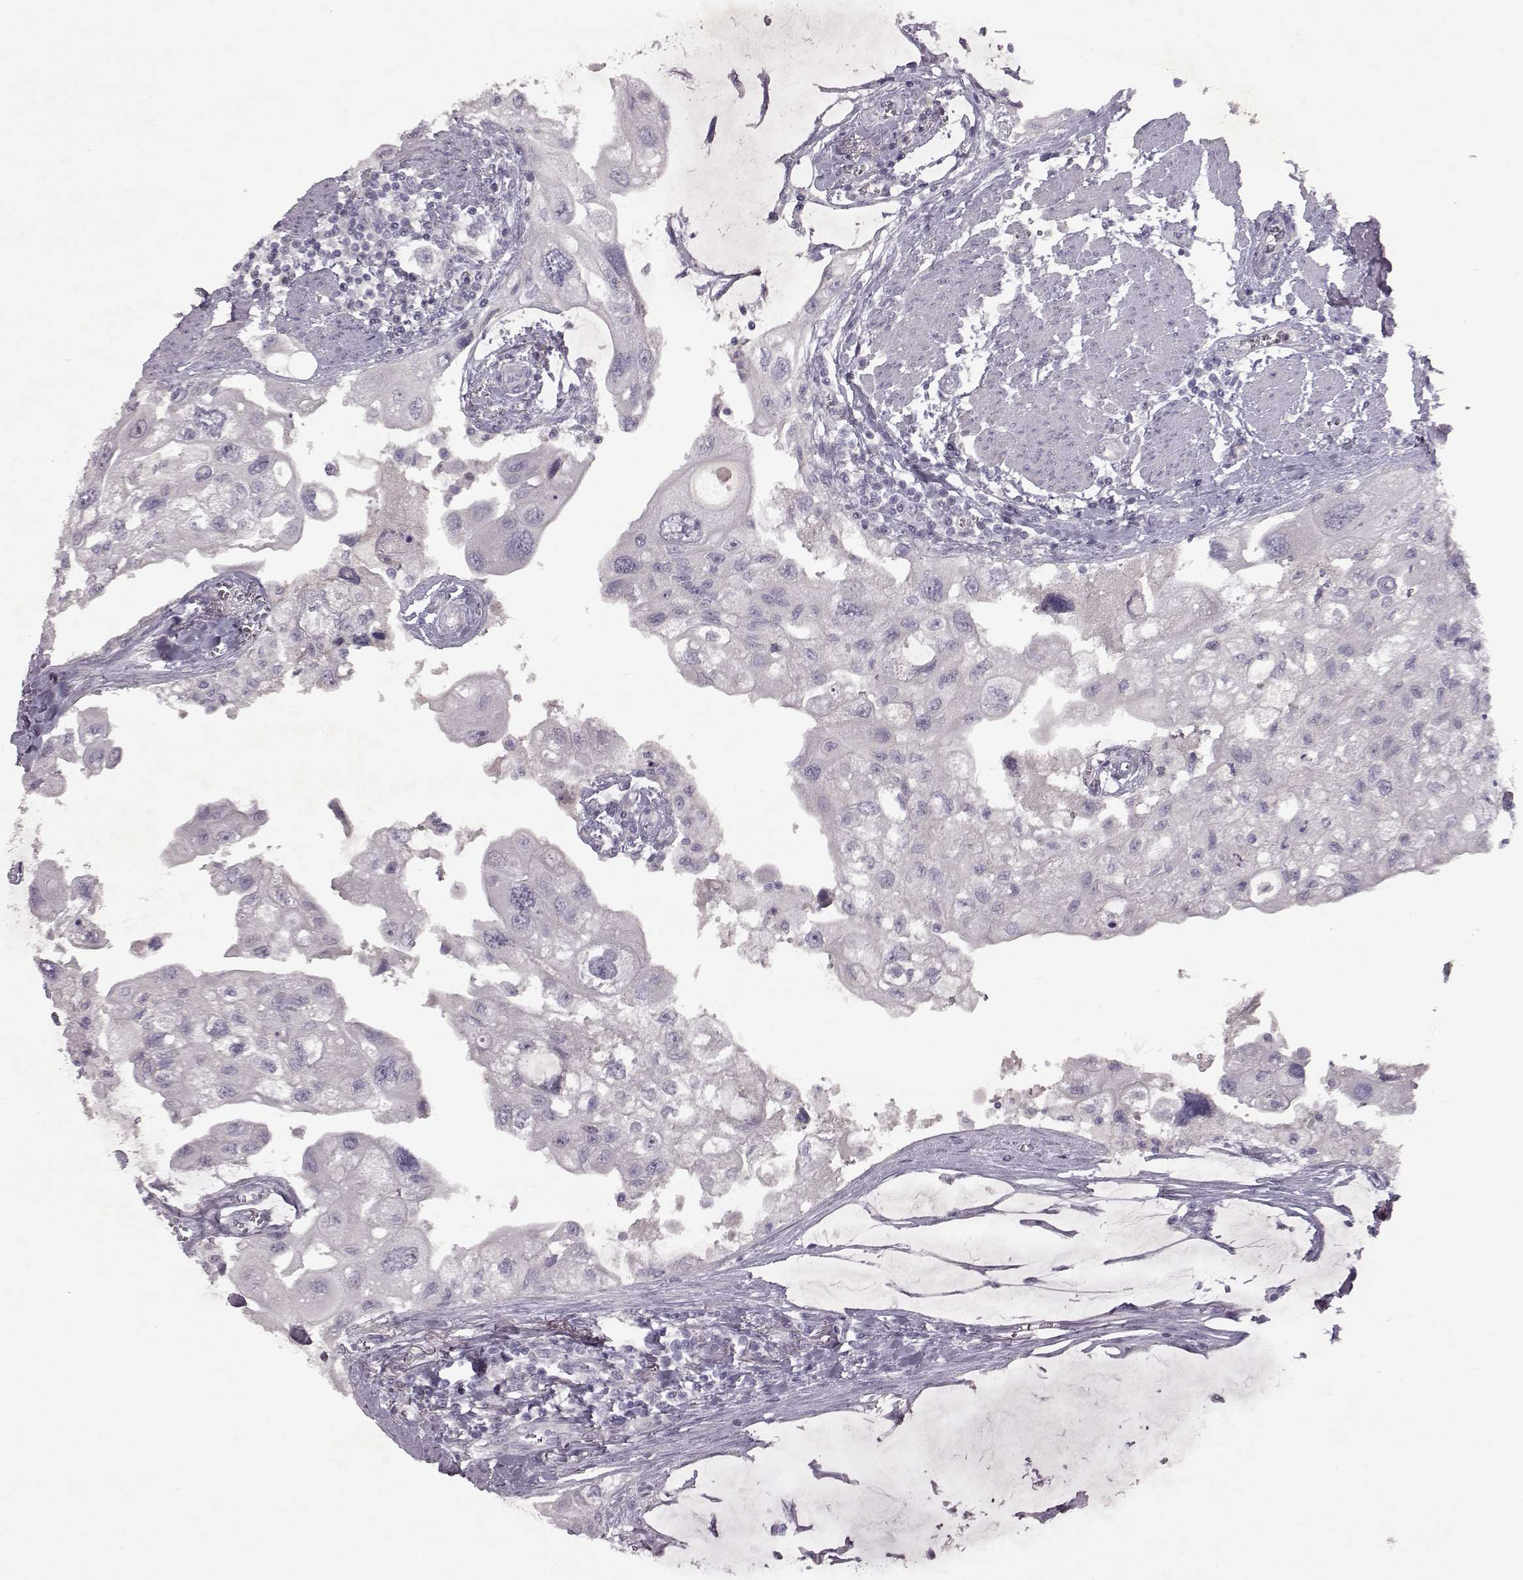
{"staining": {"intensity": "negative", "quantity": "none", "location": "none"}, "tissue": "urothelial cancer", "cell_type": "Tumor cells", "image_type": "cancer", "snomed": [{"axis": "morphology", "description": "Urothelial carcinoma, High grade"}, {"axis": "topography", "description": "Urinary bladder"}], "caption": "Tumor cells are negative for brown protein staining in high-grade urothelial carcinoma.", "gene": "SPAG17", "patient": {"sex": "male", "age": 59}}